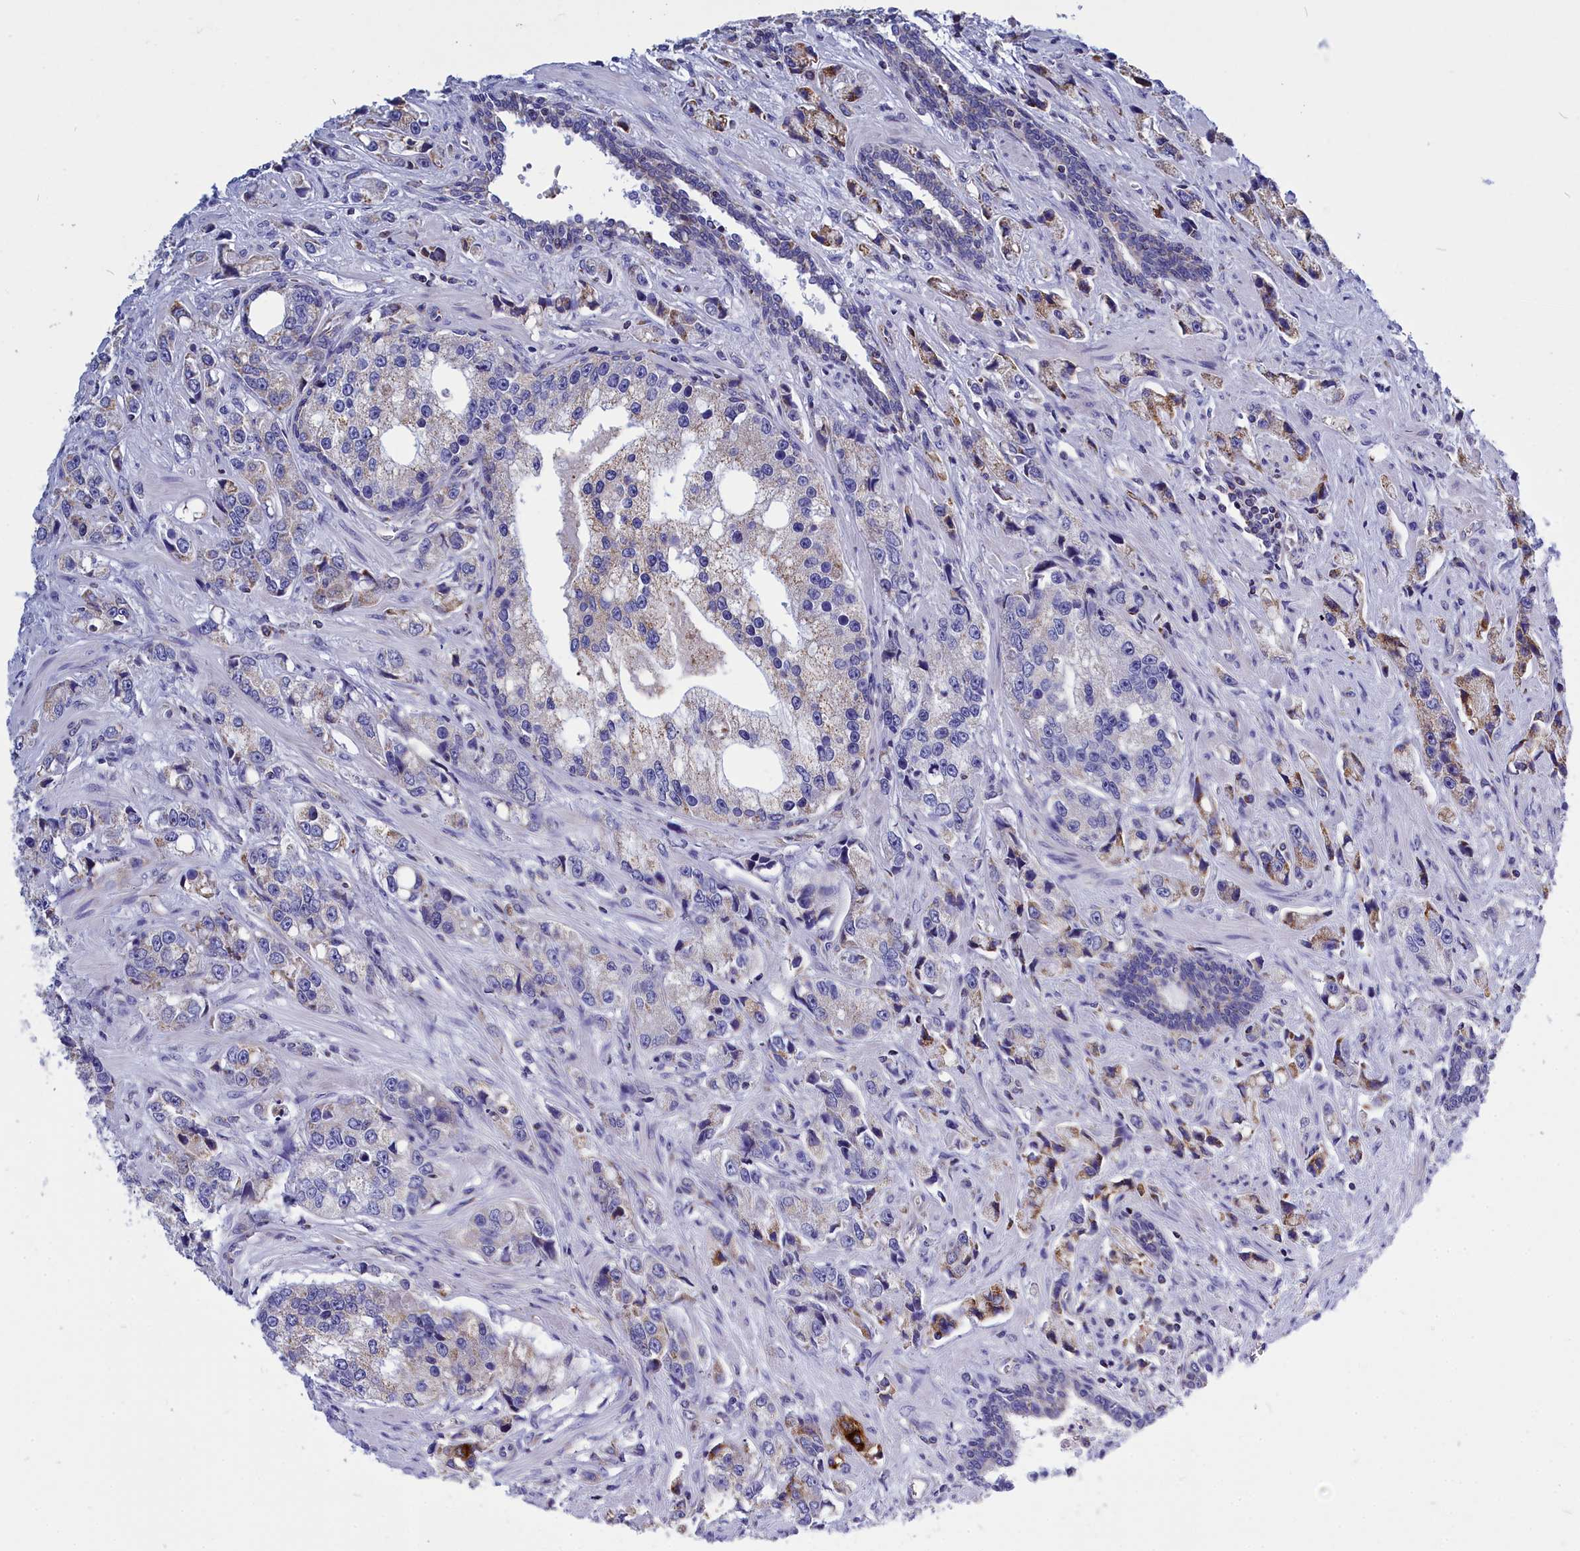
{"staining": {"intensity": "moderate", "quantity": "<25%", "location": "cytoplasmic/membranous"}, "tissue": "prostate cancer", "cell_type": "Tumor cells", "image_type": "cancer", "snomed": [{"axis": "morphology", "description": "Adenocarcinoma, High grade"}, {"axis": "topography", "description": "Prostate"}], "caption": "Approximately <25% of tumor cells in human prostate cancer (high-grade adenocarcinoma) show moderate cytoplasmic/membranous protein staining as visualized by brown immunohistochemical staining.", "gene": "CCRL2", "patient": {"sex": "male", "age": 74}}